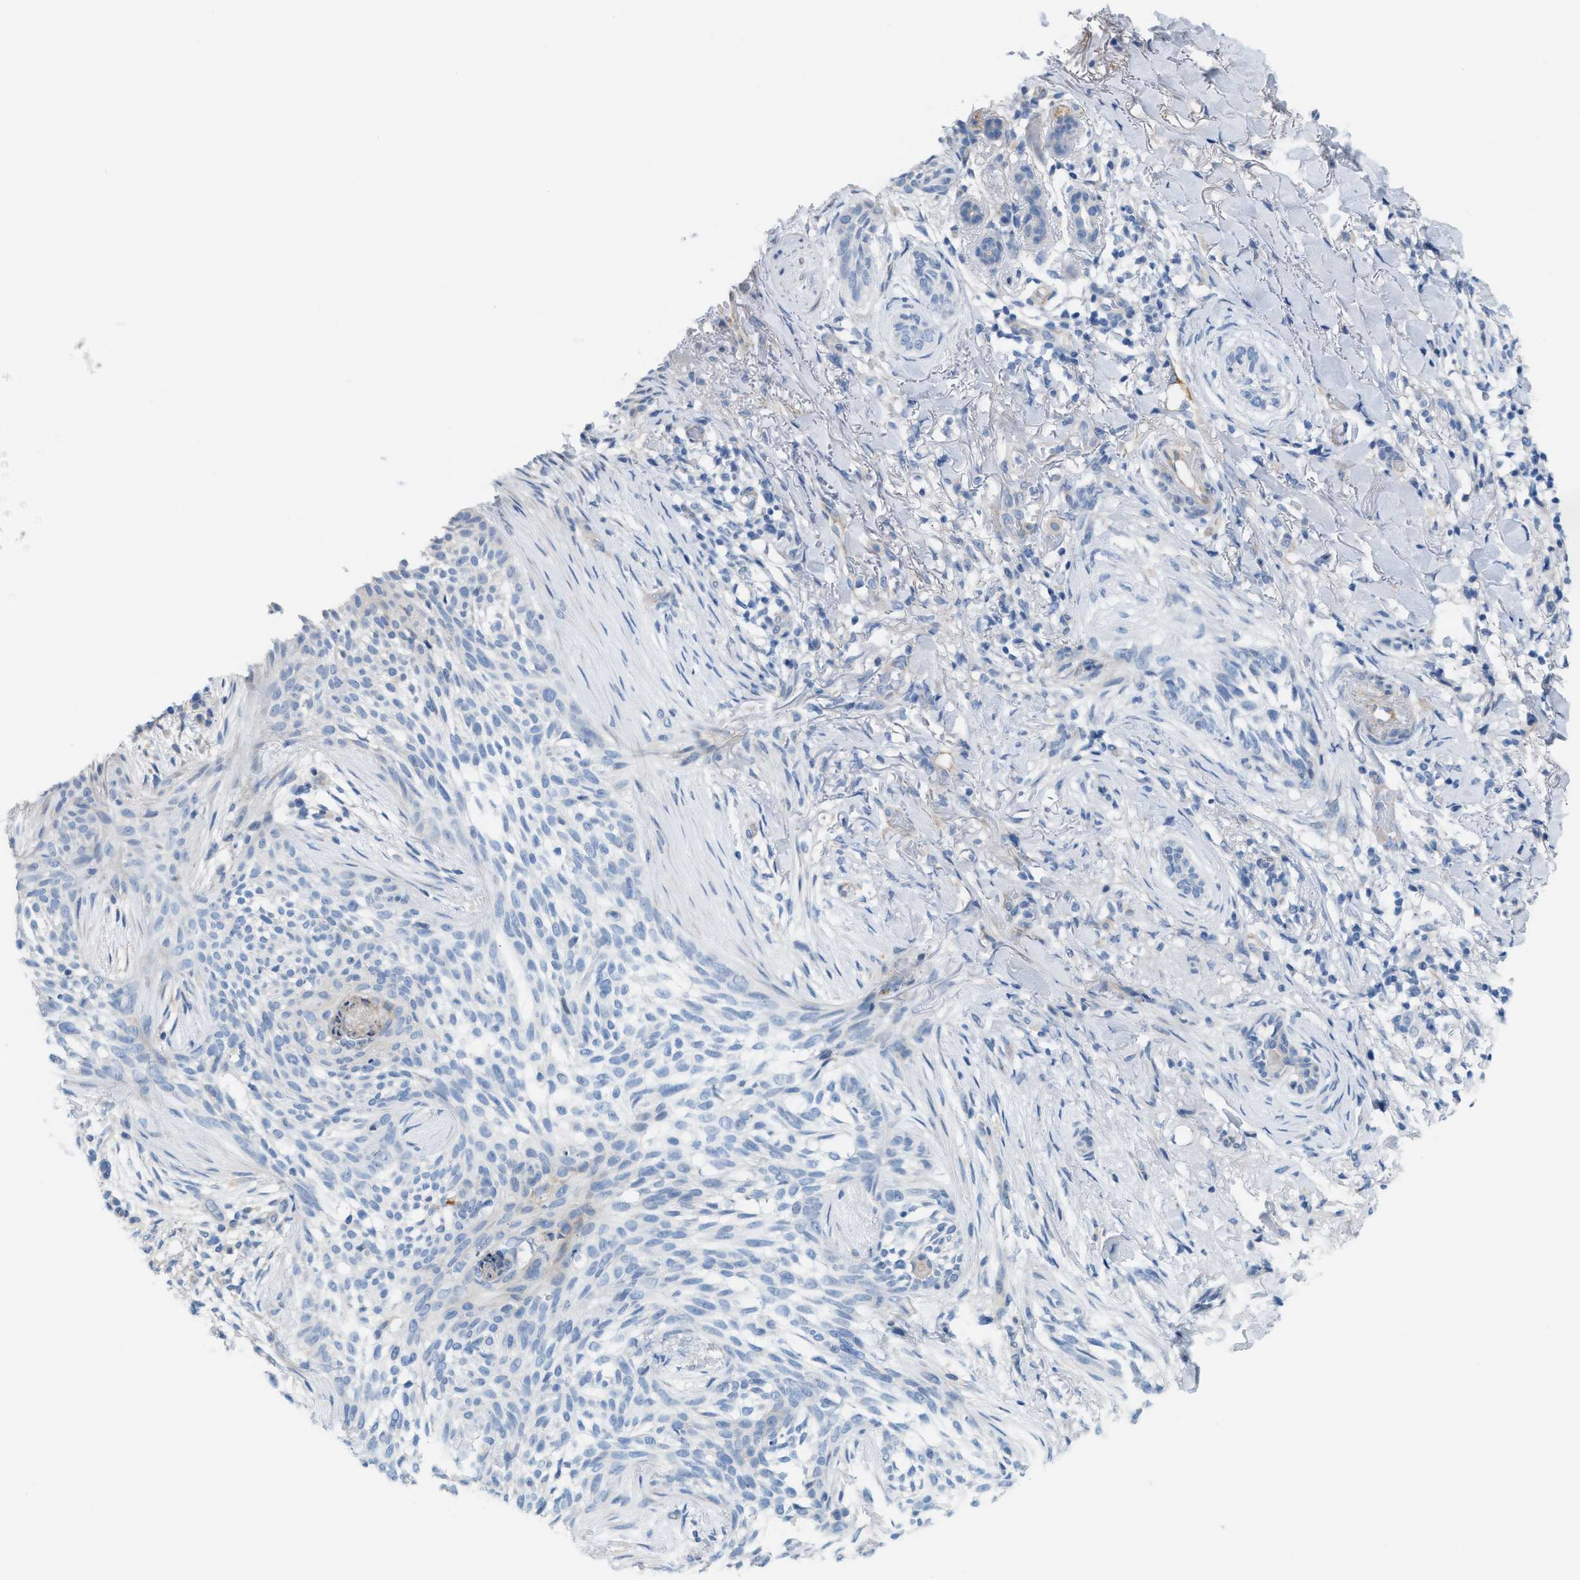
{"staining": {"intensity": "negative", "quantity": "none", "location": "none"}, "tissue": "skin cancer", "cell_type": "Tumor cells", "image_type": "cancer", "snomed": [{"axis": "morphology", "description": "Squamous cell carcinoma in situ, NOS"}, {"axis": "morphology", "description": "Squamous cell carcinoma, NOS"}, {"axis": "topography", "description": "Skin"}], "caption": "Immunohistochemical staining of human skin cancer shows no significant expression in tumor cells.", "gene": "MPP3", "patient": {"sex": "male", "age": 93}}